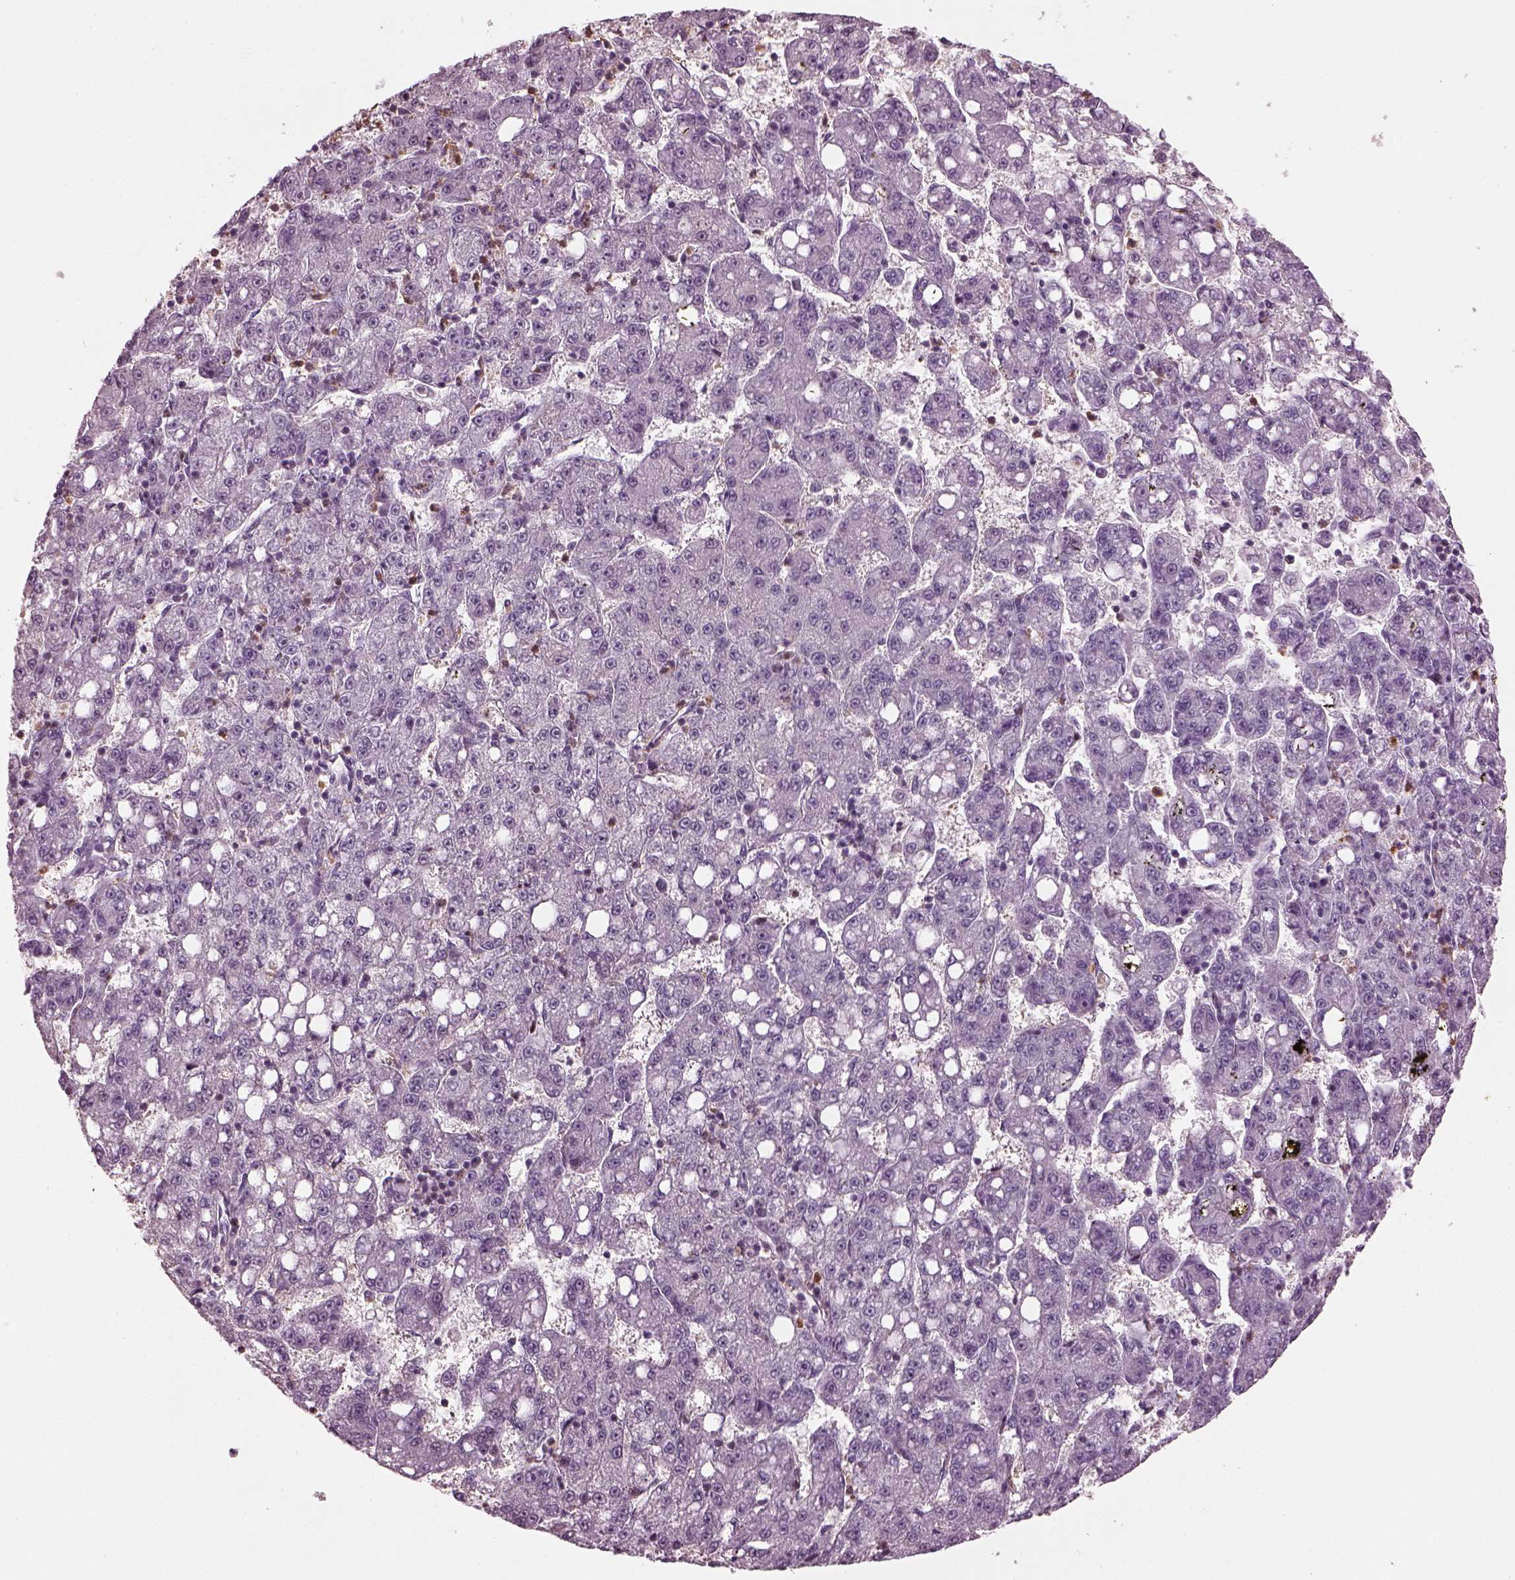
{"staining": {"intensity": "negative", "quantity": "none", "location": "none"}, "tissue": "liver cancer", "cell_type": "Tumor cells", "image_type": "cancer", "snomed": [{"axis": "morphology", "description": "Carcinoma, Hepatocellular, NOS"}, {"axis": "topography", "description": "Liver"}], "caption": "IHC histopathology image of neoplastic tissue: human liver cancer stained with DAB demonstrates no significant protein positivity in tumor cells.", "gene": "BFSP1", "patient": {"sex": "female", "age": 65}}